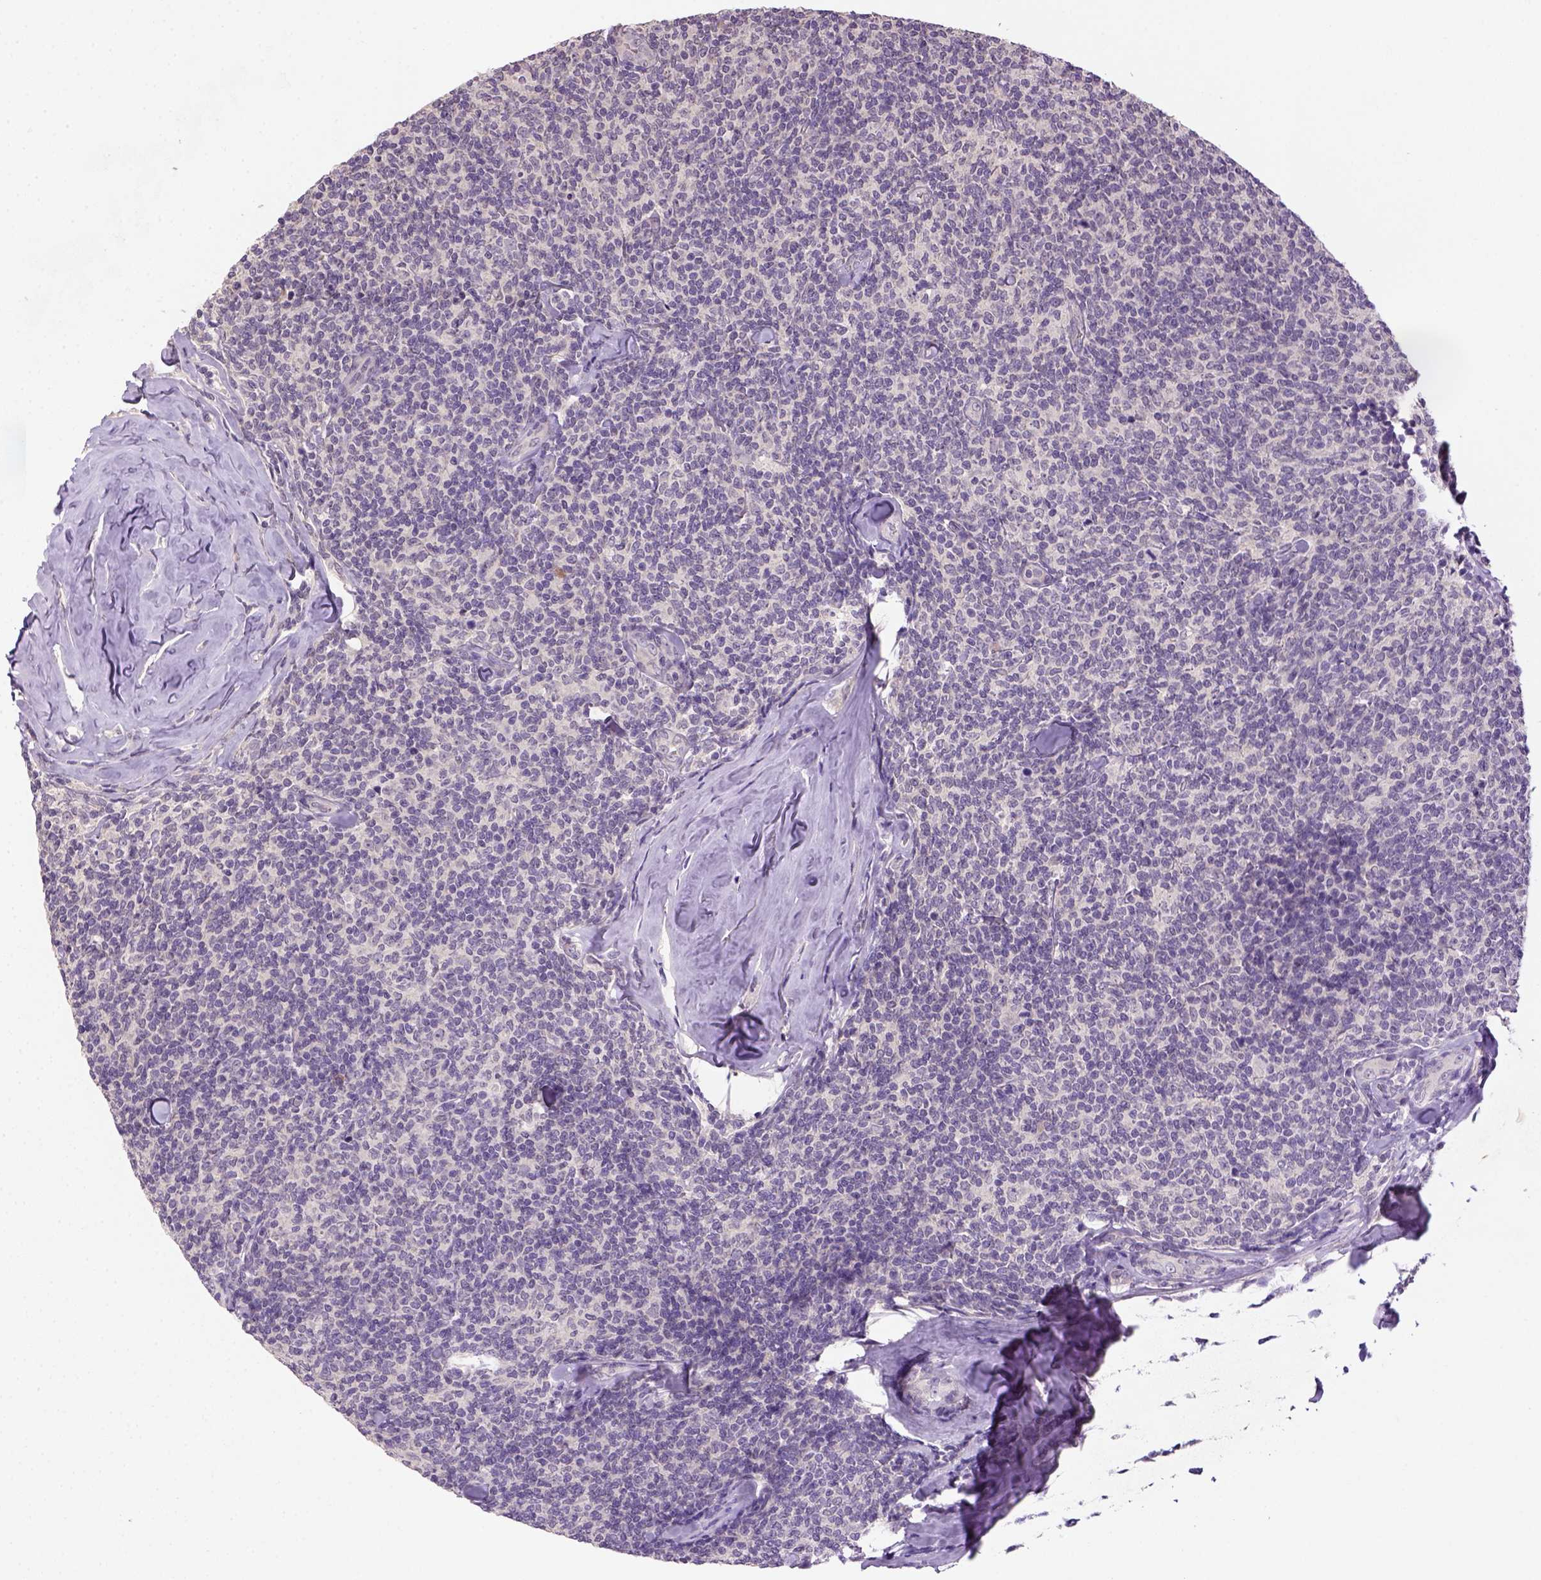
{"staining": {"intensity": "negative", "quantity": "none", "location": "none"}, "tissue": "lymphoma", "cell_type": "Tumor cells", "image_type": "cancer", "snomed": [{"axis": "morphology", "description": "Malignant lymphoma, non-Hodgkin's type, Low grade"}, {"axis": "topography", "description": "Lymph node"}], "caption": "Micrograph shows no protein staining in tumor cells of lymphoma tissue. (DAB (3,3'-diaminobenzidine) immunohistochemistry (IHC) with hematoxylin counter stain).", "gene": "NLGN2", "patient": {"sex": "female", "age": 56}}